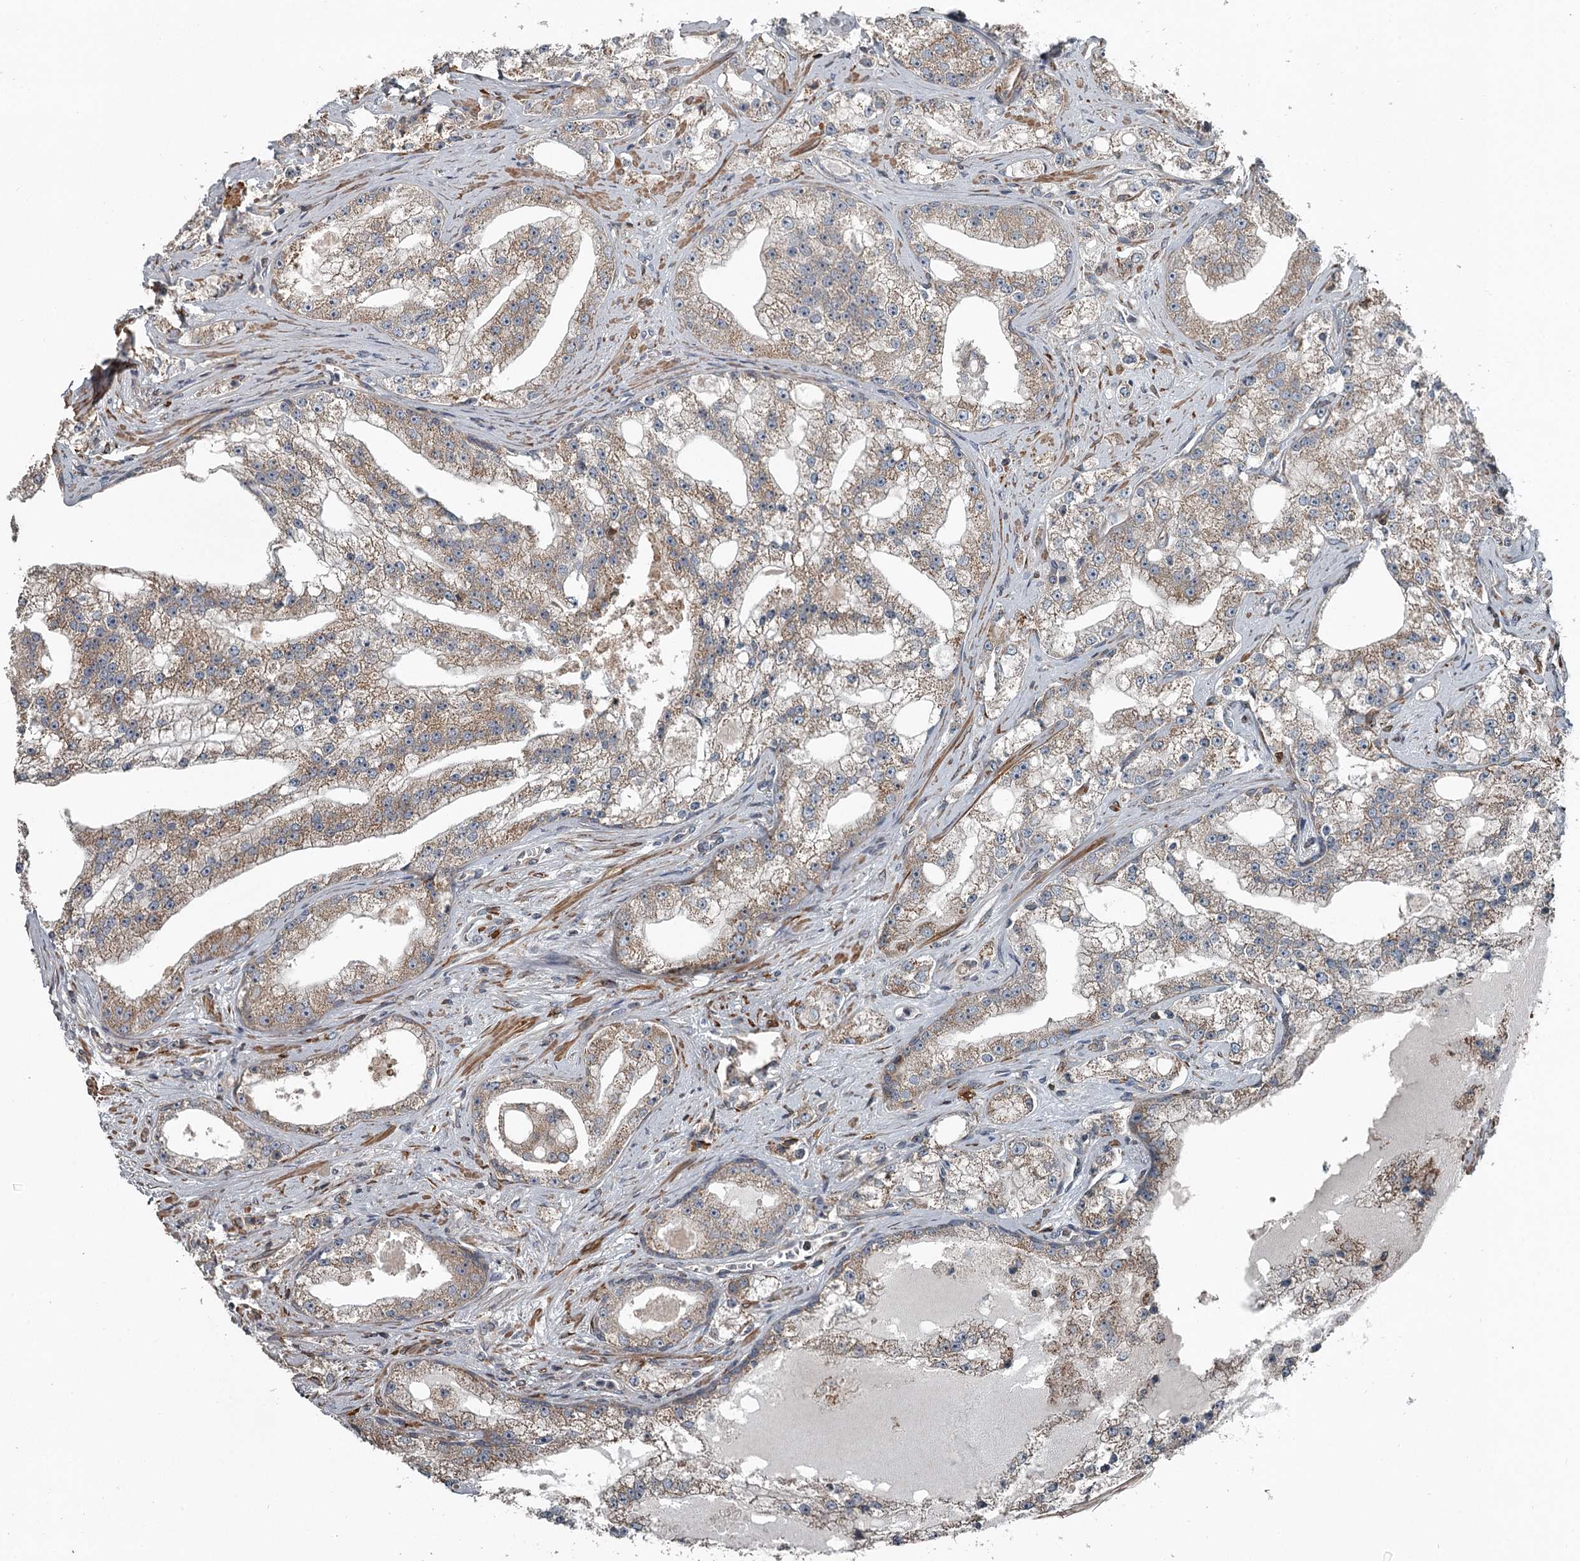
{"staining": {"intensity": "weak", "quantity": ">75%", "location": "cytoplasmic/membranous"}, "tissue": "prostate cancer", "cell_type": "Tumor cells", "image_type": "cancer", "snomed": [{"axis": "morphology", "description": "Adenocarcinoma, High grade"}, {"axis": "topography", "description": "Prostate"}], "caption": "A low amount of weak cytoplasmic/membranous expression is identified in about >75% of tumor cells in high-grade adenocarcinoma (prostate) tissue. (IHC, brightfield microscopy, high magnification).", "gene": "RASSF8", "patient": {"sex": "male", "age": 64}}